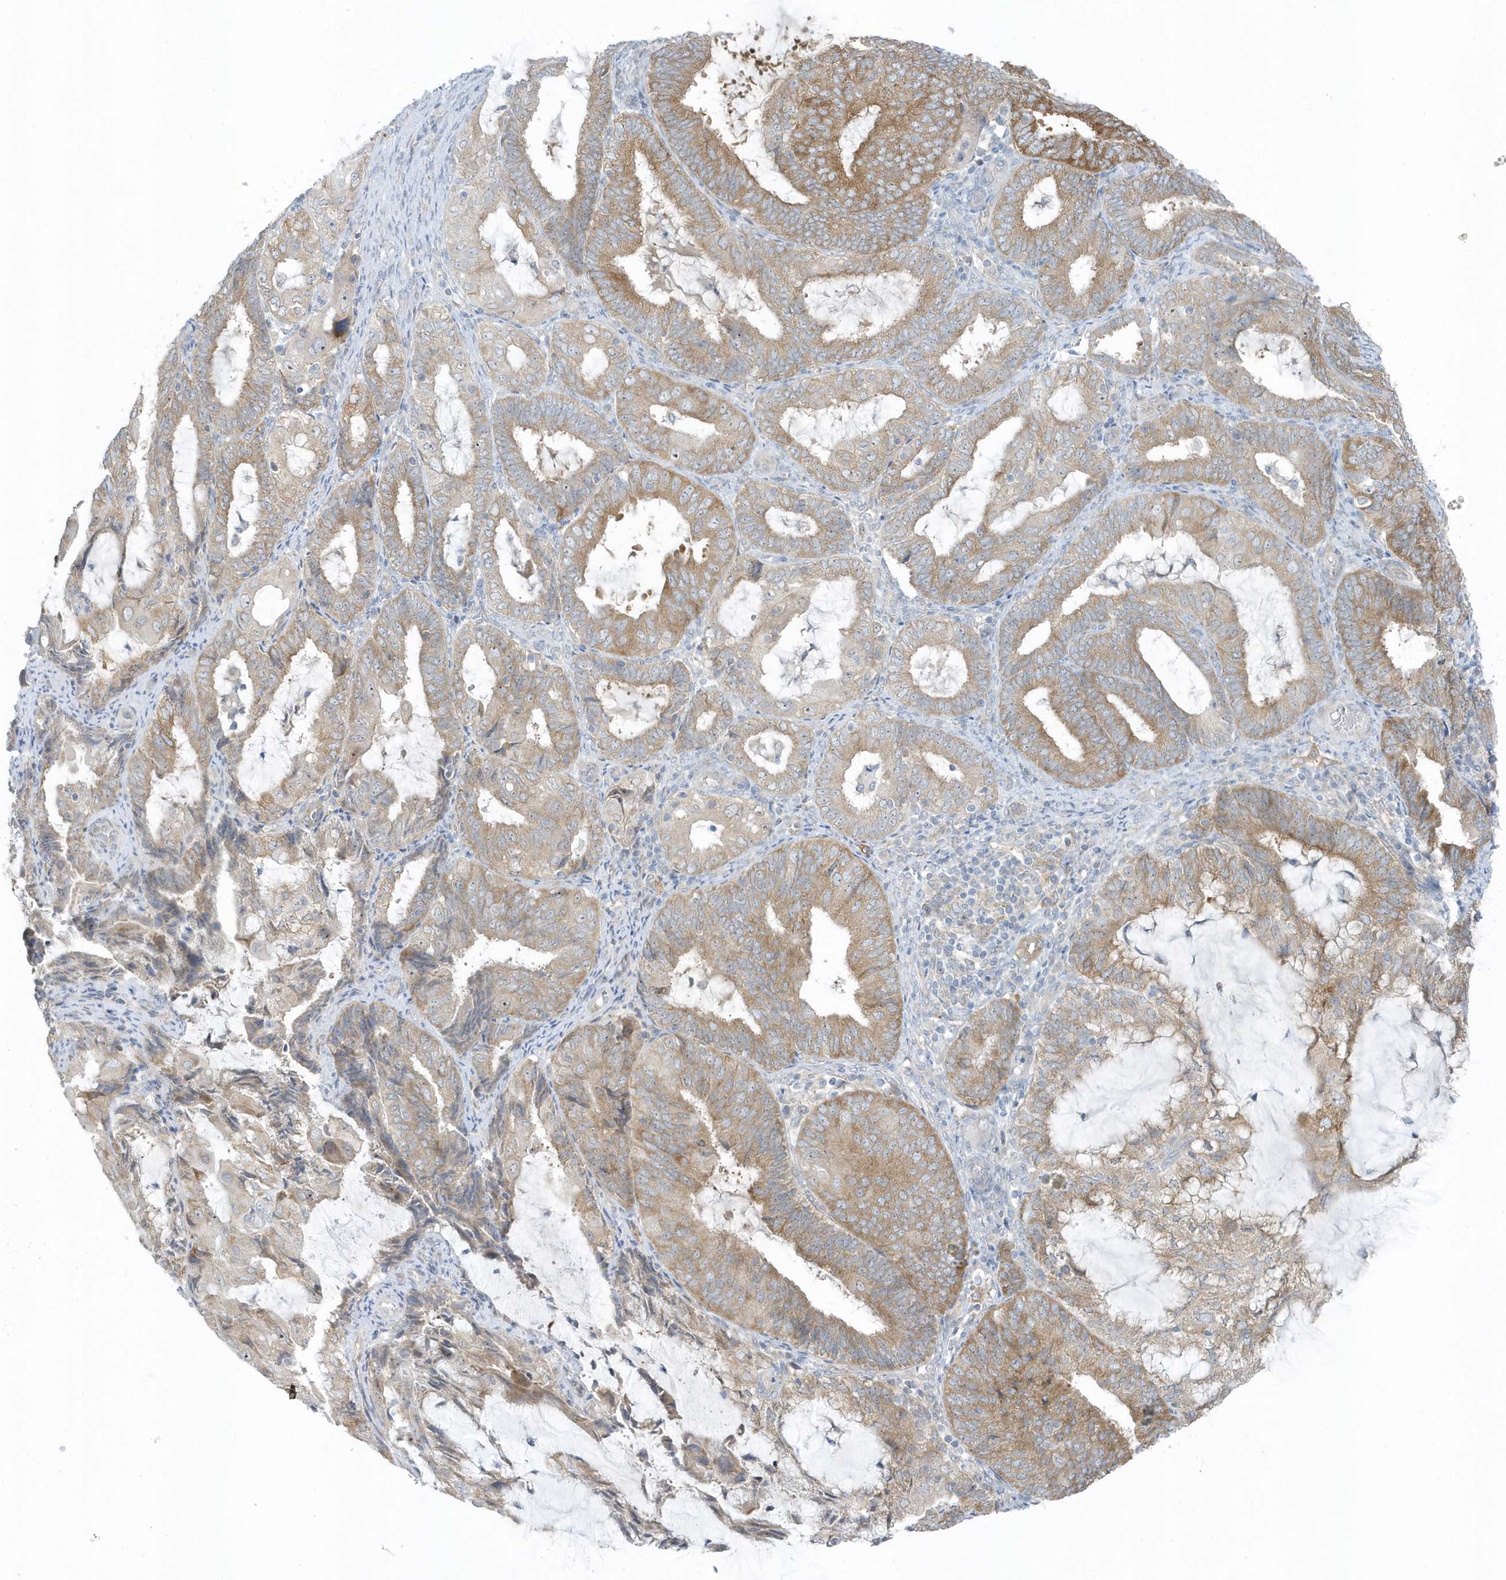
{"staining": {"intensity": "moderate", "quantity": ">75%", "location": "cytoplasmic/membranous"}, "tissue": "endometrial cancer", "cell_type": "Tumor cells", "image_type": "cancer", "snomed": [{"axis": "morphology", "description": "Adenocarcinoma, NOS"}, {"axis": "topography", "description": "Endometrium"}], "caption": "This is an image of IHC staining of endometrial adenocarcinoma, which shows moderate positivity in the cytoplasmic/membranous of tumor cells.", "gene": "SCN3A", "patient": {"sex": "female", "age": 81}}